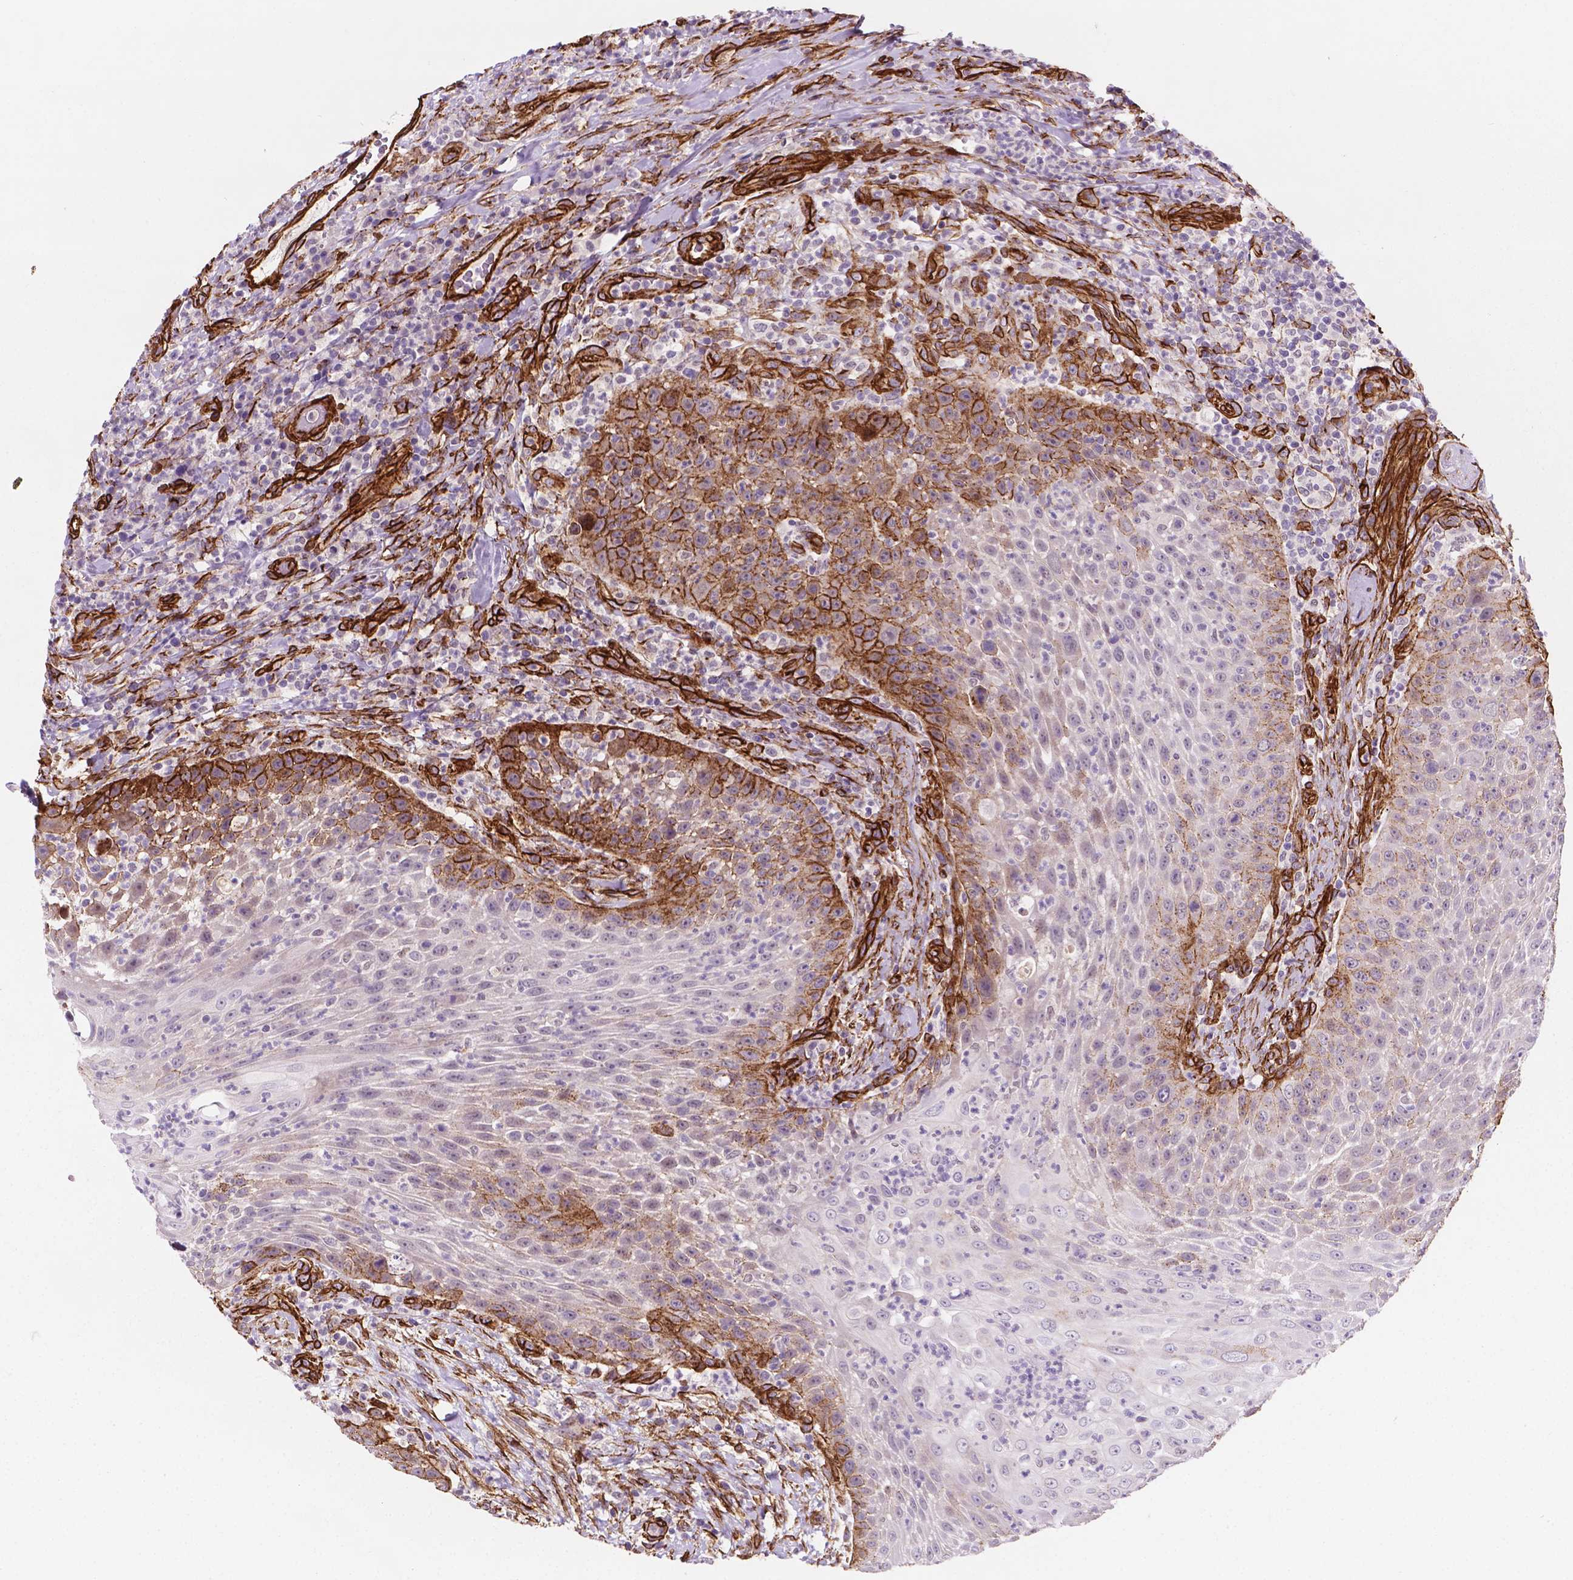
{"staining": {"intensity": "strong", "quantity": "<25%", "location": "cytoplasmic/membranous"}, "tissue": "head and neck cancer", "cell_type": "Tumor cells", "image_type": "cancer", "snomed": [{"axis": "morphology", "description": "Squamous cell carcinoma, NOS"}, {"axis": "topography", "description": "Head-Neck"}], "caption": "Immunohistochemical staining of human head and neck cancer (squamous cell carcinoma) reveals medium levels of strong cytoplasmic/membranous staining in about <25% of tumor cells.", "gene": "EGFL8", "patient": {"sex": "male", "age": 69}}